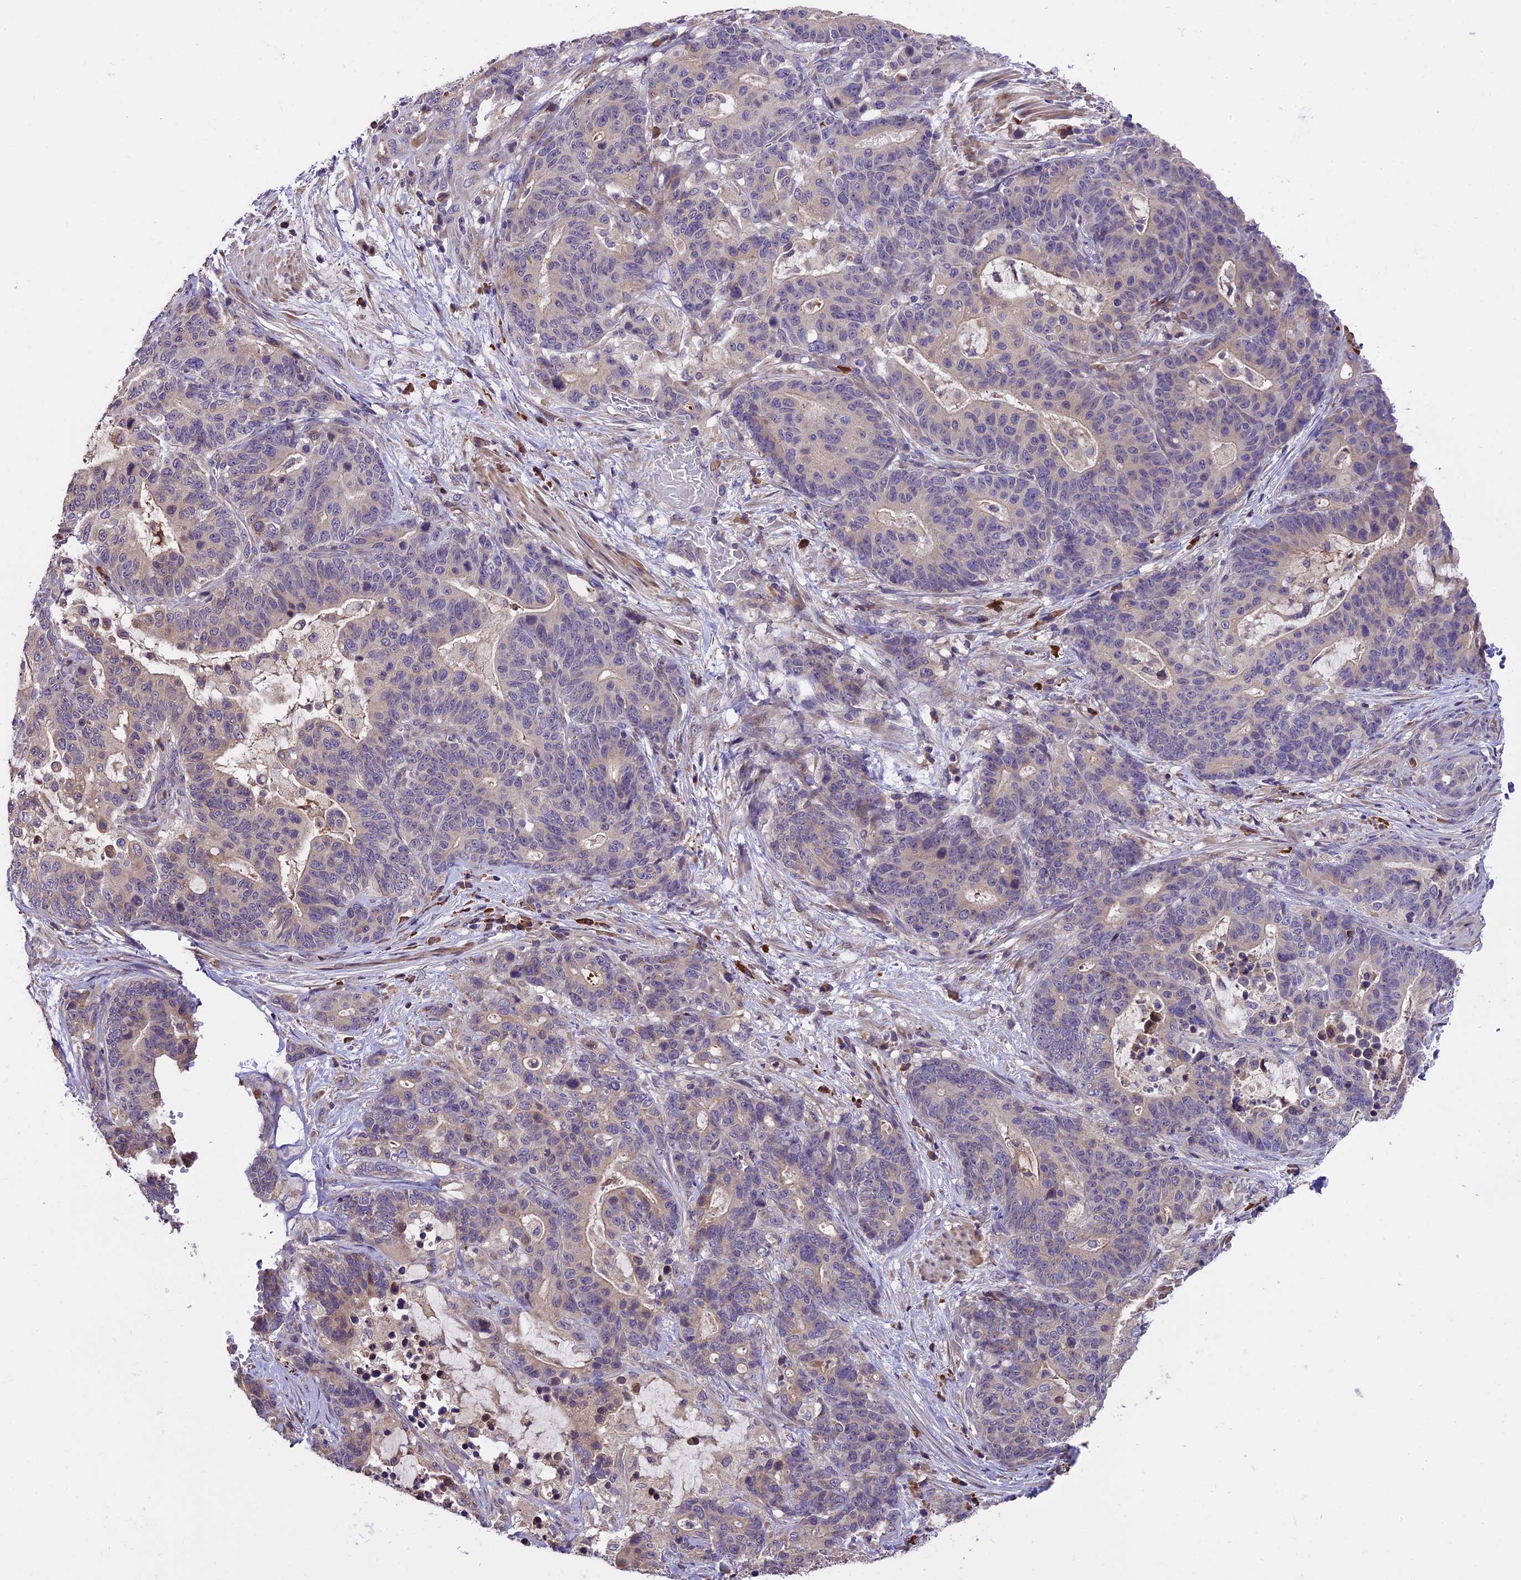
{"staining": {"intensity": "negative", "quantity": "none", "location": "none"}, "tissue": "stomach cancer", "cell_type": "Tumor cells", "image_type": "cancer", "snomed": [{"axis": "morphology", "description": "Normal tissue, NOS"}, {"axis": "morphology", "description": "Adenocarcinoma, NOS"}, {"axis": "topography", "description": "Stomach"}], "caption": "Tumor cells show no significant expression in stomach adenocarcinoma.", "gene": "ABCC10", "patient": {"sex": "female", "age": 64}}